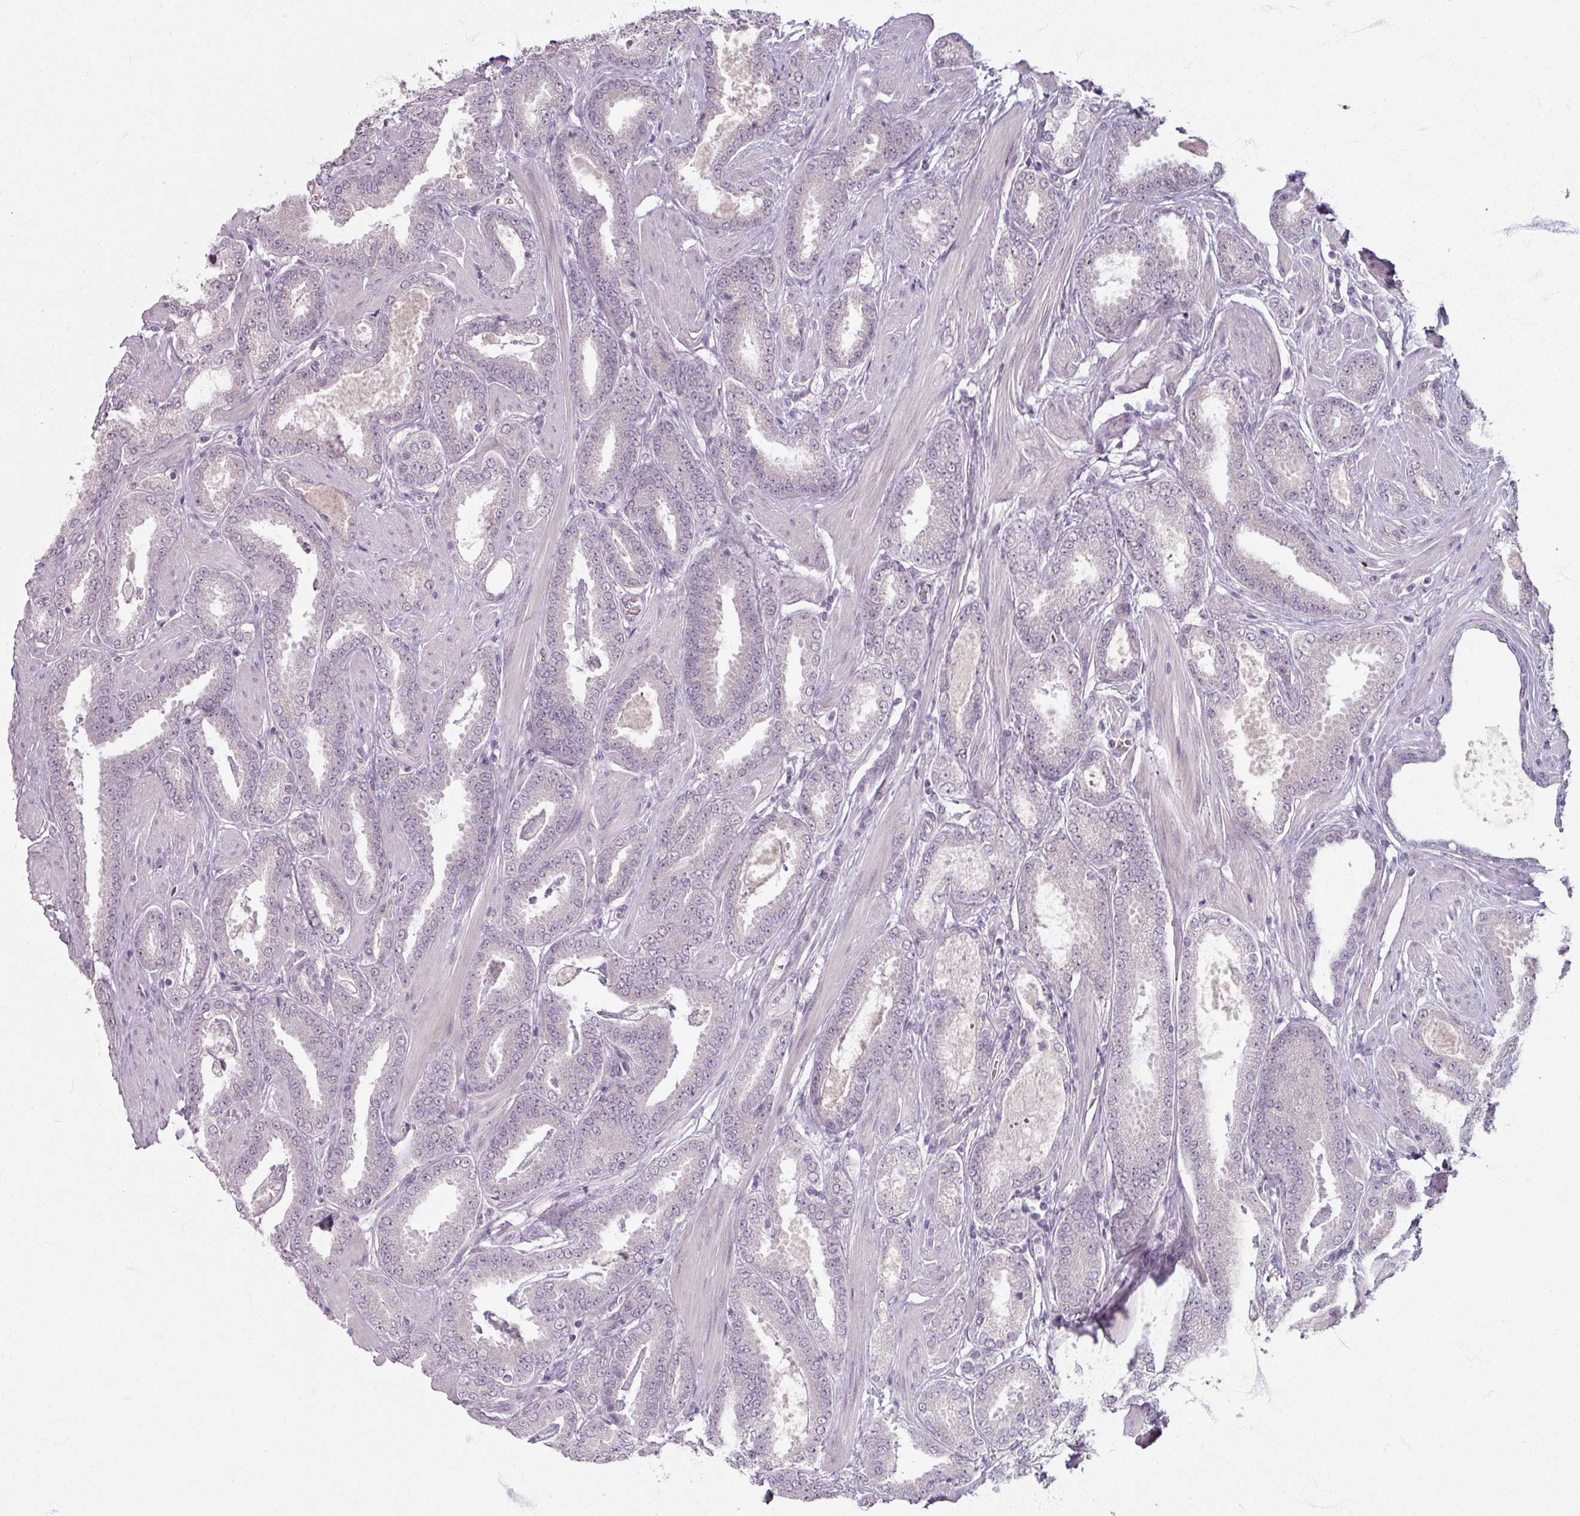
{"staining": {"intensity": "negative", "quantity": "none", "location": "none"}, "tissue": "prostate cancer", "cell_type": "Tumor cells", "image_type": "cancer", "snomed": [{"axis": "morphology", "description": "Adenocarcinoma, Low grade"}, {"axis": "topography", "description": "Prostate"}], "caption": "This is a image of immunohistochemistry staining of adenocarcinoma (low-grade) (prostate), which shows no expression in tumor cells.", "gene": "SOX11", "patient": {"sex": "male", "age": 42}}